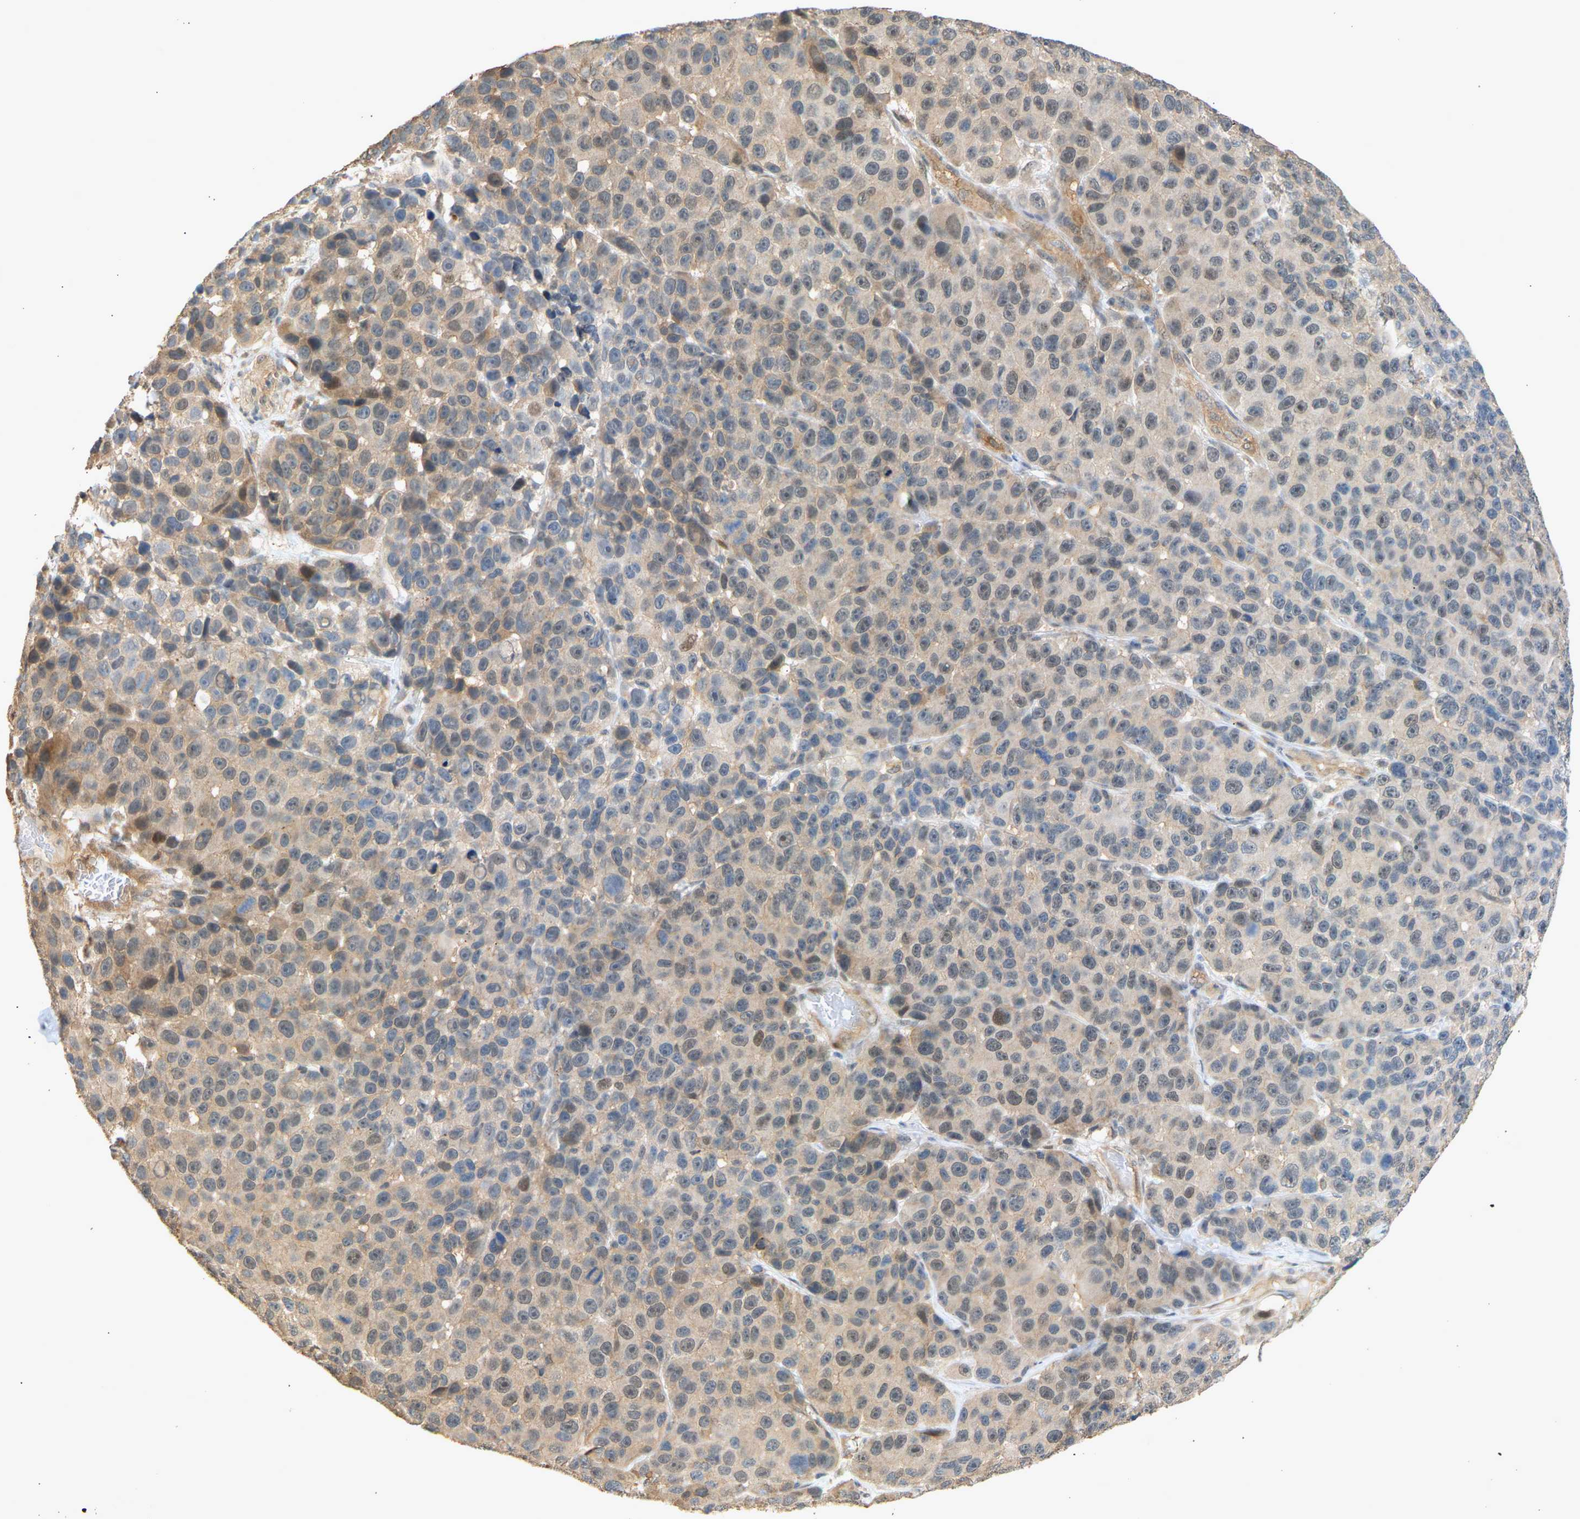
{"staining": {"intensity": "weak", "quantity": "25%-75%", "location": "cytoplasmic/membranous"}, "tissue": "melanoma", "cell_type": "Tumor cells", "image_type": "cancer", "snomed": [{"axis": "morphology", "description": "Malignant melanoma, NOS"}, {"axis": "topography", "description": "Skin"}], "caption": "Immunohistochemical staining of malignant melanoma exhibits weak cytoplasmic/membranous protein staining in approximately 25%-75% of tumor cells. (IHC, brightfield microscopy, high magnification).", "gene": "RGL1", "patient": {"sex": "male", "age": 53}}